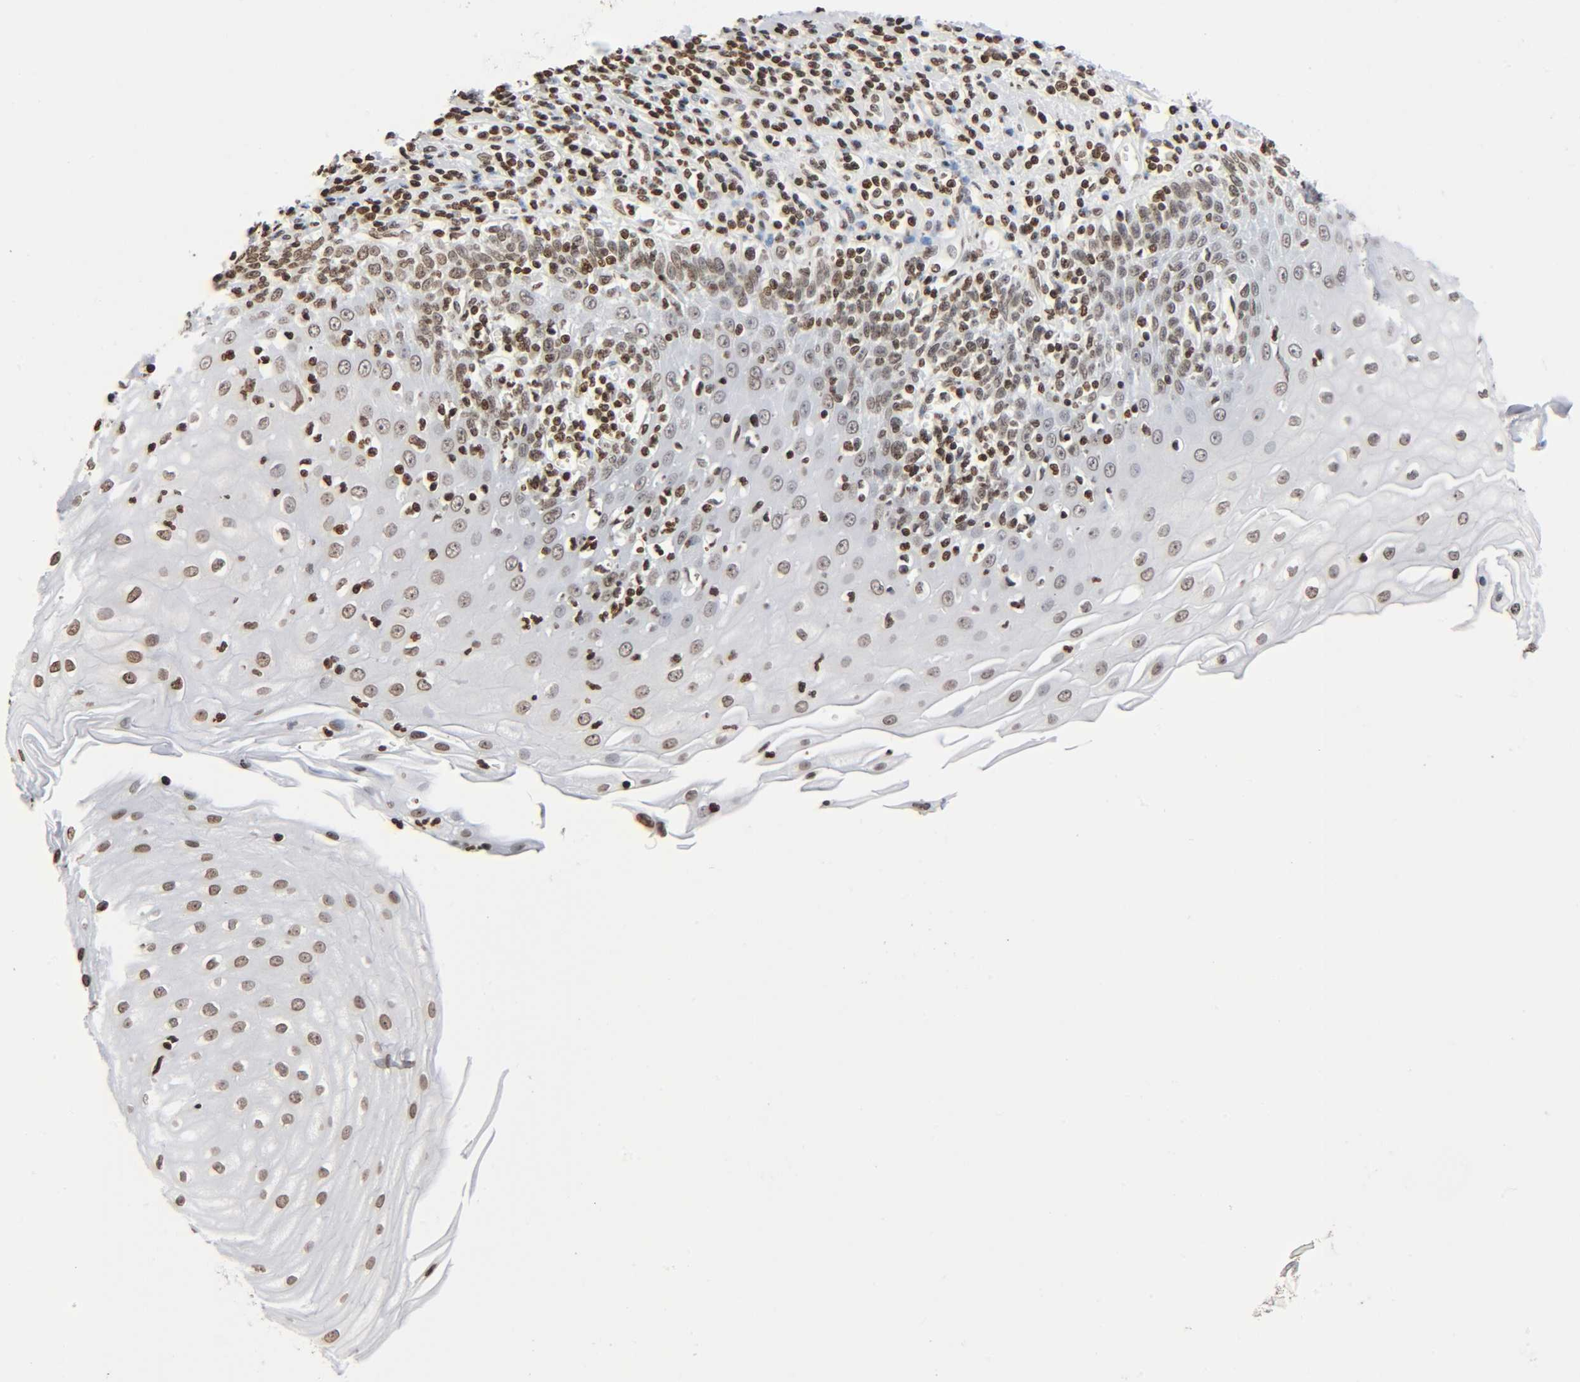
{"staining": {"intensity": "moderate", "quantity": ">75%", "location": "nuclear"}, "tissue": "esophagus", "cell_type": "Squamous epithelial cells", "image_type": "normal", "snomed": [{"axis": "morphology", "description": "Normal tissue, NOS"}, {"axis": "morphology", "description": "Squamous cell carcinoma, NOS"}, {"axis": "topography", "description": "Esophagus"}], "caption": "High-magnification brightfield microscopy of normal esophagus stained with DAB (brown) and counterstained with hematoxylin (blue). squamous epithelial cells exhibit moderate nuclear expression is seen in approximately>75% of cells.", "gene": "HOXA6", "patient": {"sex": "male", "age": 65}}